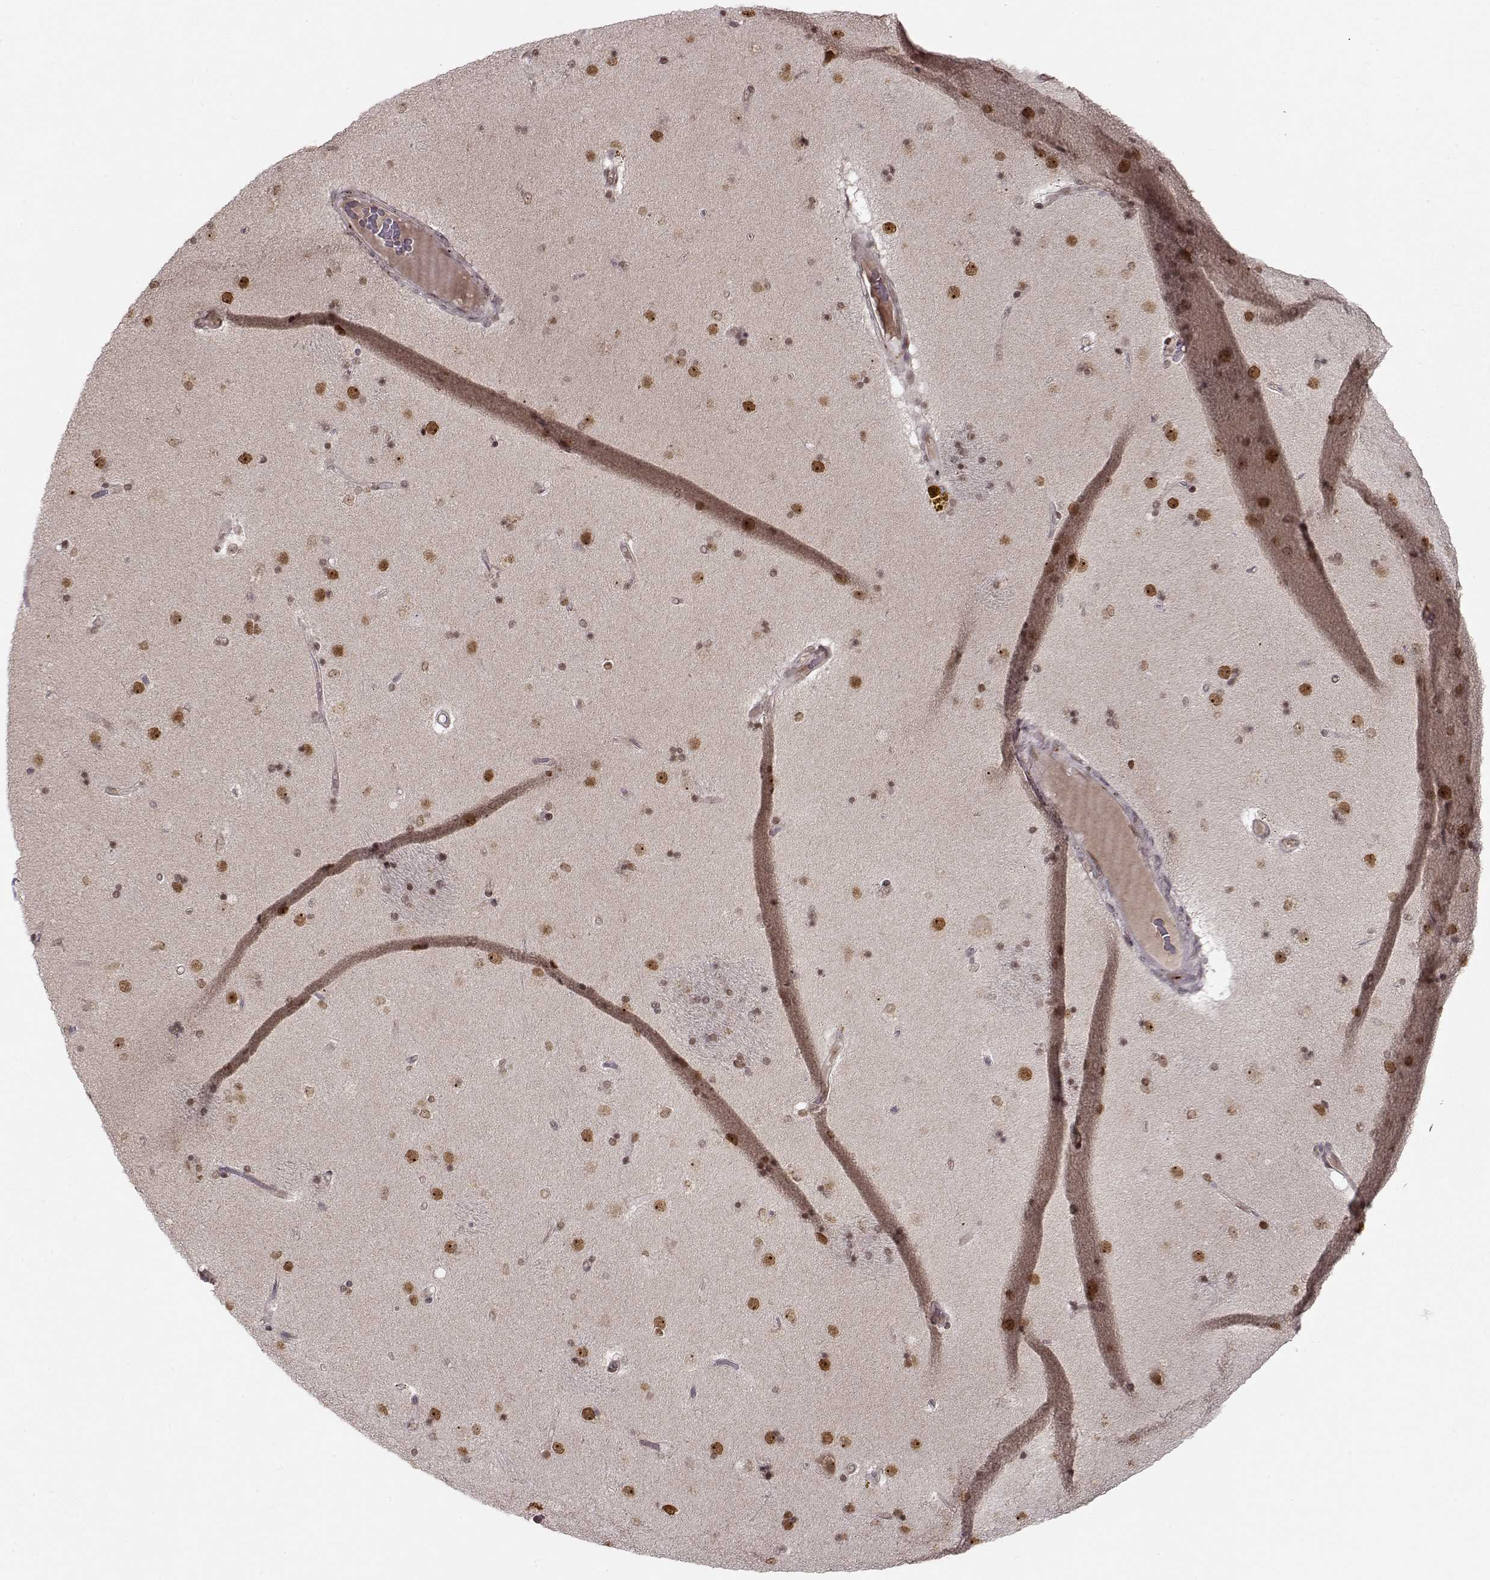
{"staining": {"intensity": "strong", "quantity": "<25%", "location": "nuclear"}, "tissue": "caudate", "cell_type": "Glial cells", "image_type": "normal", "snomed": [{"axis": "morphology", "description": "Normal tissue, NOS"}, {"axis": "topography", "description": "Lateral ventricle wall"}], "caption": "The image displays immunohistochemical staining of normal caudate. There is strong nuclear staining is seen in approximately <25% of glial cells. Ihc stains the protein in brown and the nuclei are stained blue.", "gene": "RAI1", "patient": {"sex": "male", "age": 54}}